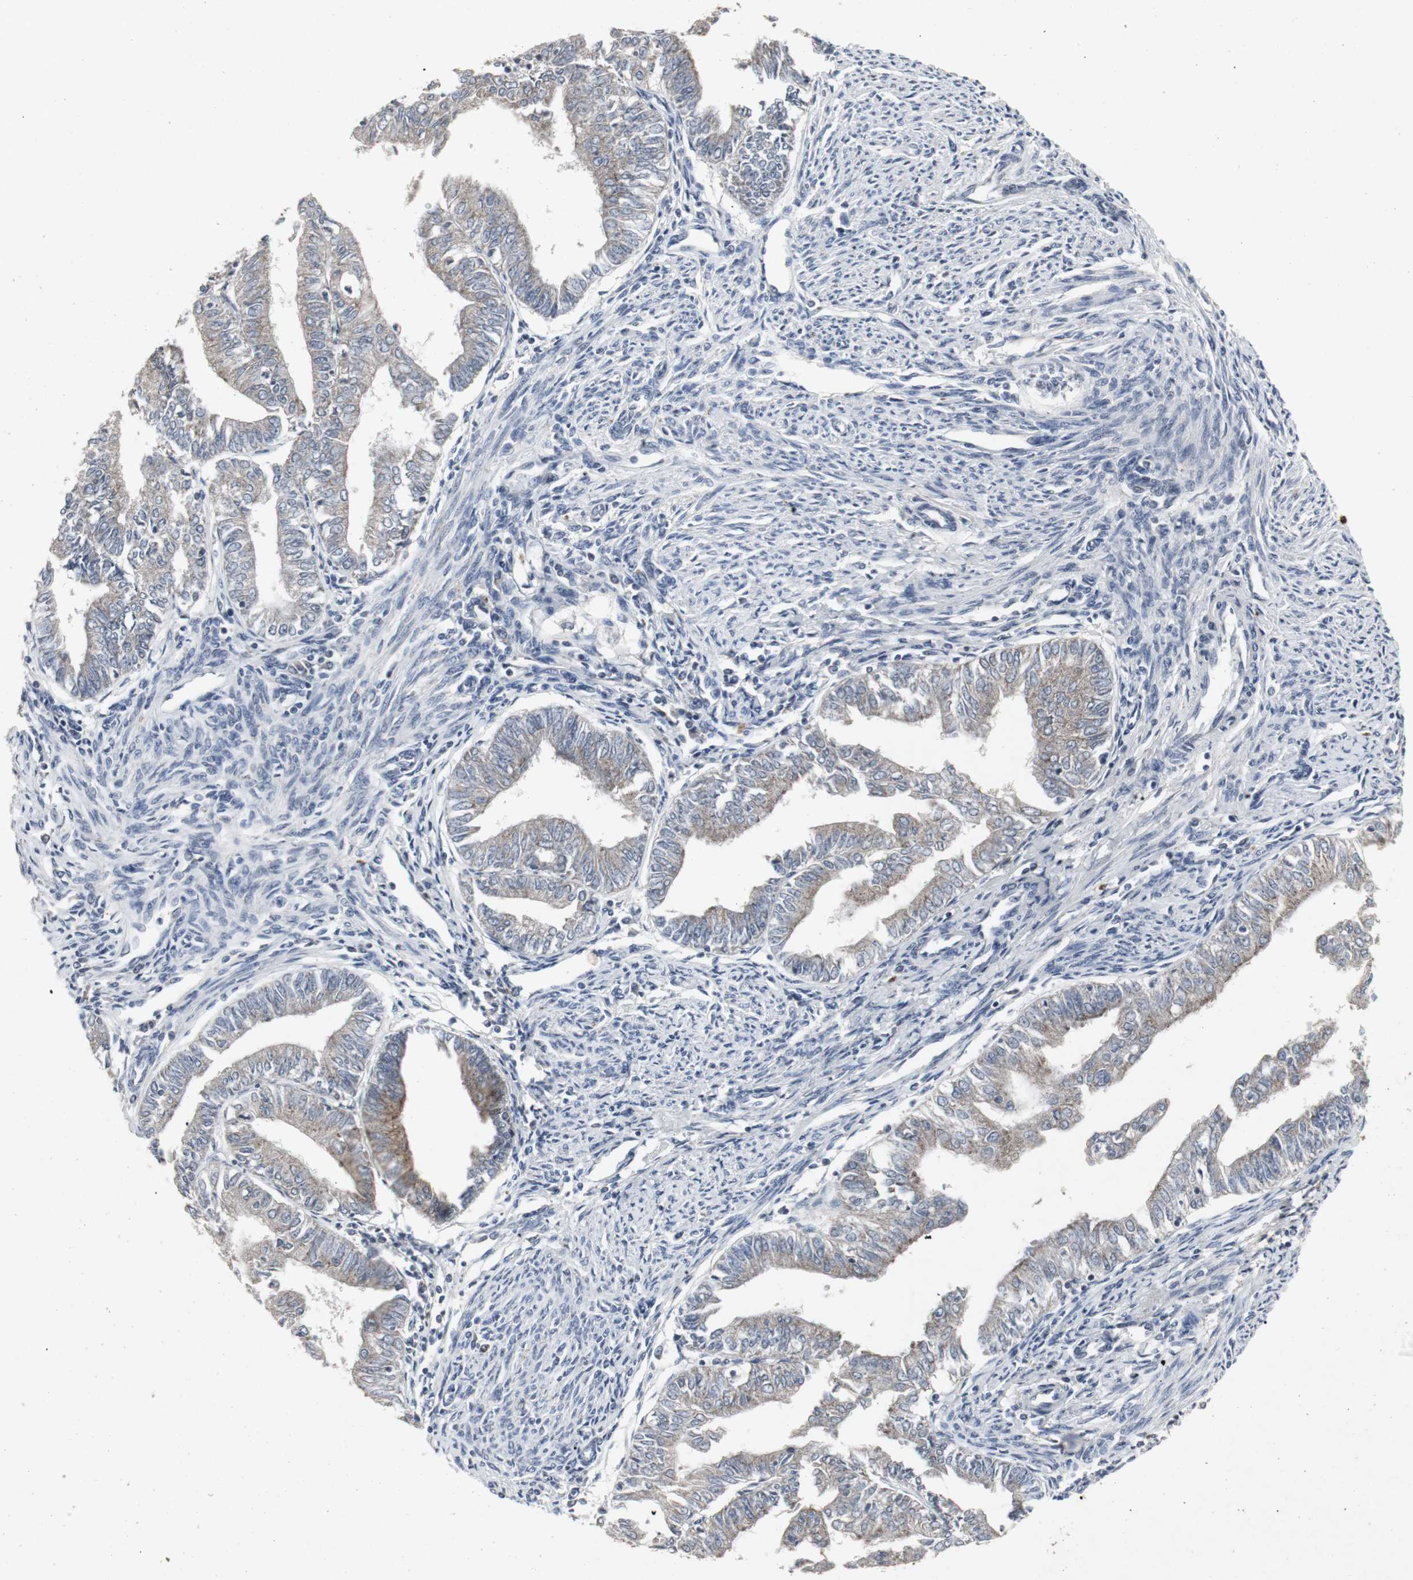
{"staining": {"intensity": "moderate", "quantity": ">75%", "location": "cytoplasmic/membranous"}, "tissue": "endometrial cancer", "cell_type": "Tumor cells", "image_type": "cancer", "snomed": [{"axis": "morphology", "description": "Adenocarcinoma, NOS"}, {"axis": "topography", "description": "Endometrium"}], "caption": "A brown stain highlights moderate cytoplasmic/membranous expression of a protein in endometrial adenocarcinoma tumor cells.", "gene": "ACAA1", "patient": {"sex": "female", "age": 66}}